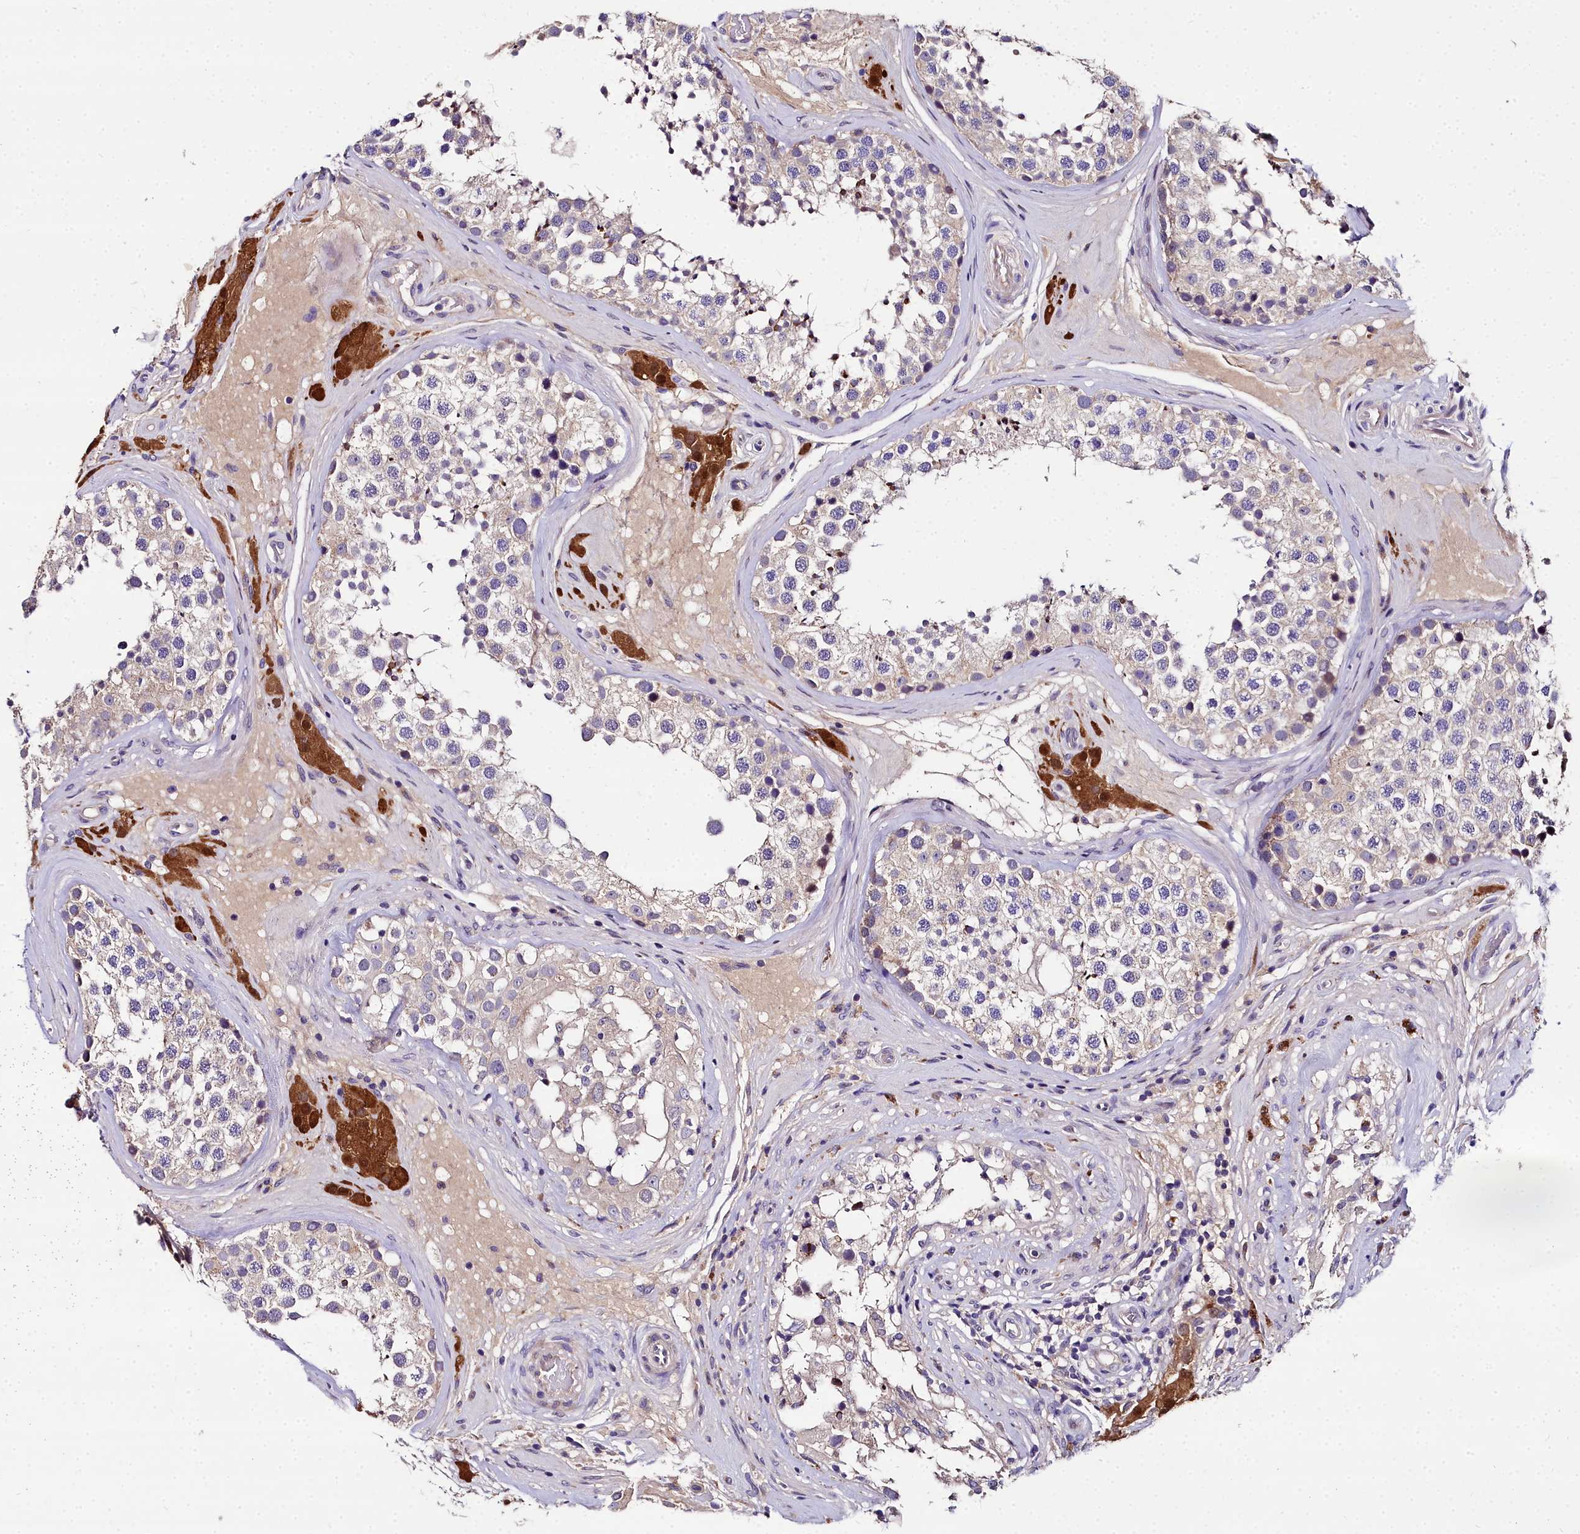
{"staining": {"intensity": "strong", "quantity": "<25%", "location": "cytoplasmic/membranous"}, "tissue": "testis", "cell_type": "Cells in seminiferous ducts", "image_type": "normal", "snomed": [{"axis": "morphology", "description": "Normal tissue, NOS"}, {"axis": "topography", "description": "Testis"}], "caption": "Testis stained for a protein (brown) exhibits strong cytoplasmic/membranous positive positivity in about <25% of cells in seminiferous ducts.", "gene": "NT5M", "patient": {"sex": "male", "age": 46}}